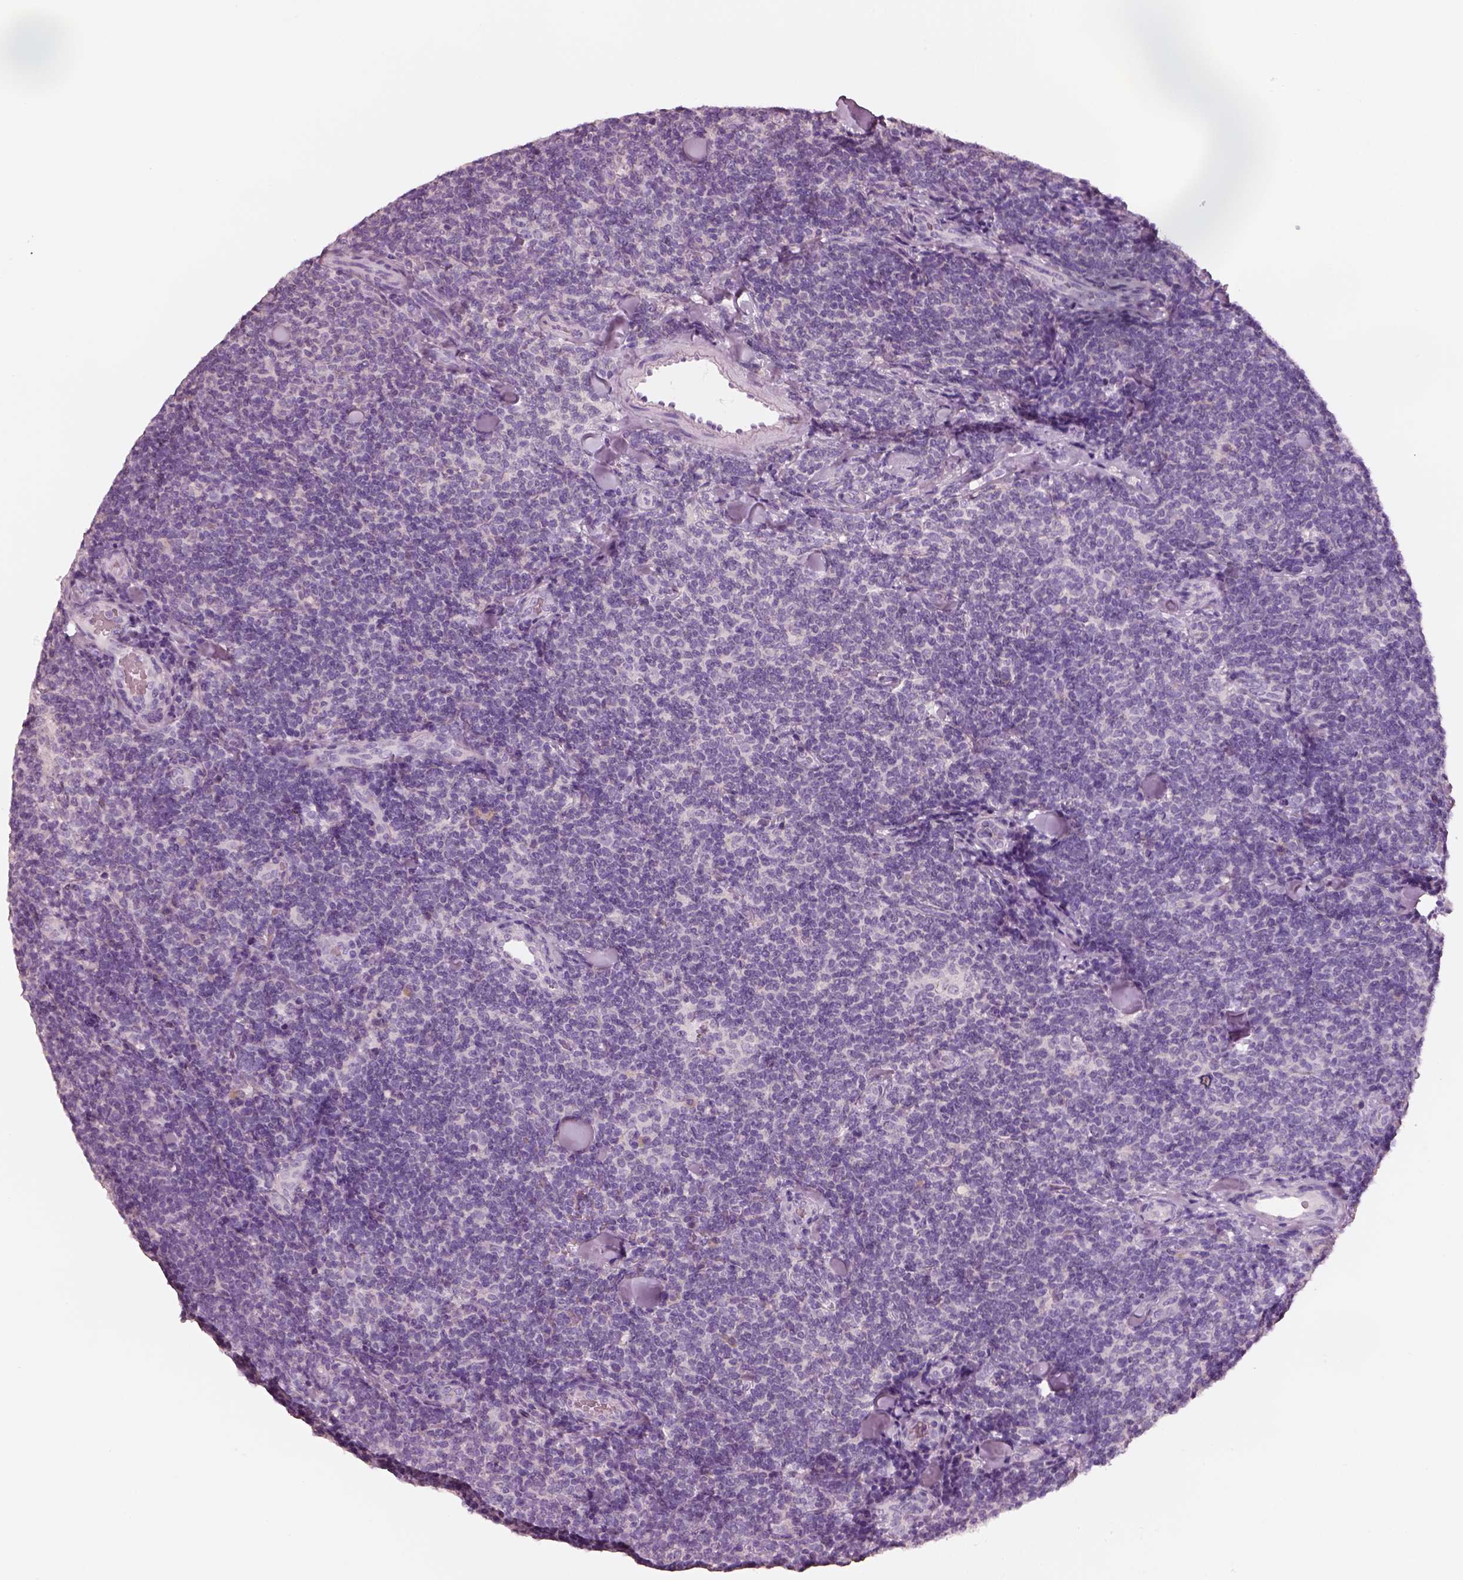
{"staining": {"intensity": "negative", "quantity": "none", "location": "none"}, "tissue": "lymphoma", "cell_type": "Tumor cells", "image_type": "cancer", "snomed": [{"axis": "morphology", "description": "Malignant lymphoma, non-Hodgkin's type, Low grade"}, {"axis": "topography", "description": "Lymph node"}], "caption": "A histopathology image of human lymphoma is negative for staining in tumor cells.", "gene": "PNOC", "patient": {"sex": "female", "age": 56}}